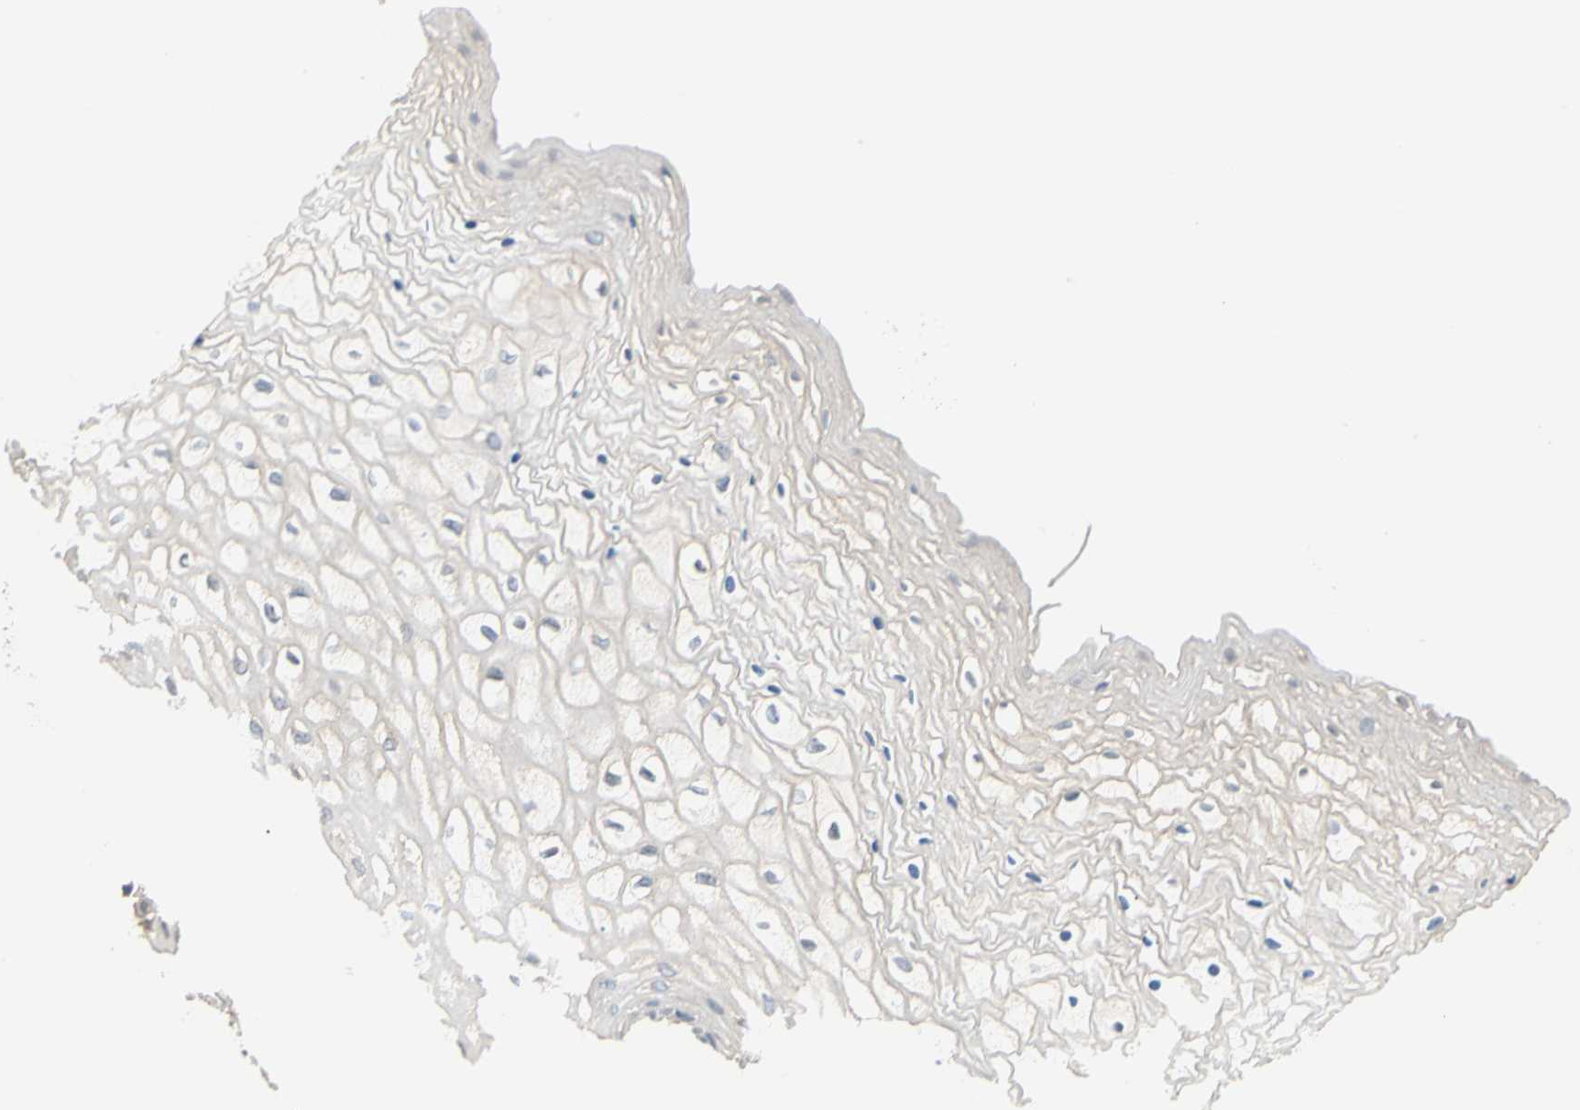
{"staining": {"intensity": "weak", "quantity": "25%-75%", "location": "cytoplasmic/membranous"}, "tissue": "vagina", "cell_type": "Squamous epithelial cells", "image_type": "normal", "snomed": [{"axis": "morphology", "description": "Normal tissue, NOS"}, {"axis": "topography", "description": "Vagina"}], "caption": "Human vagina stained for a protein (brown) displays weak cytoplasmic/membranous positive expression in about 25%-75% of squamous epithelial cells.", "gene": "GPR153", "patient": {"sex": "female", "age": 34}}